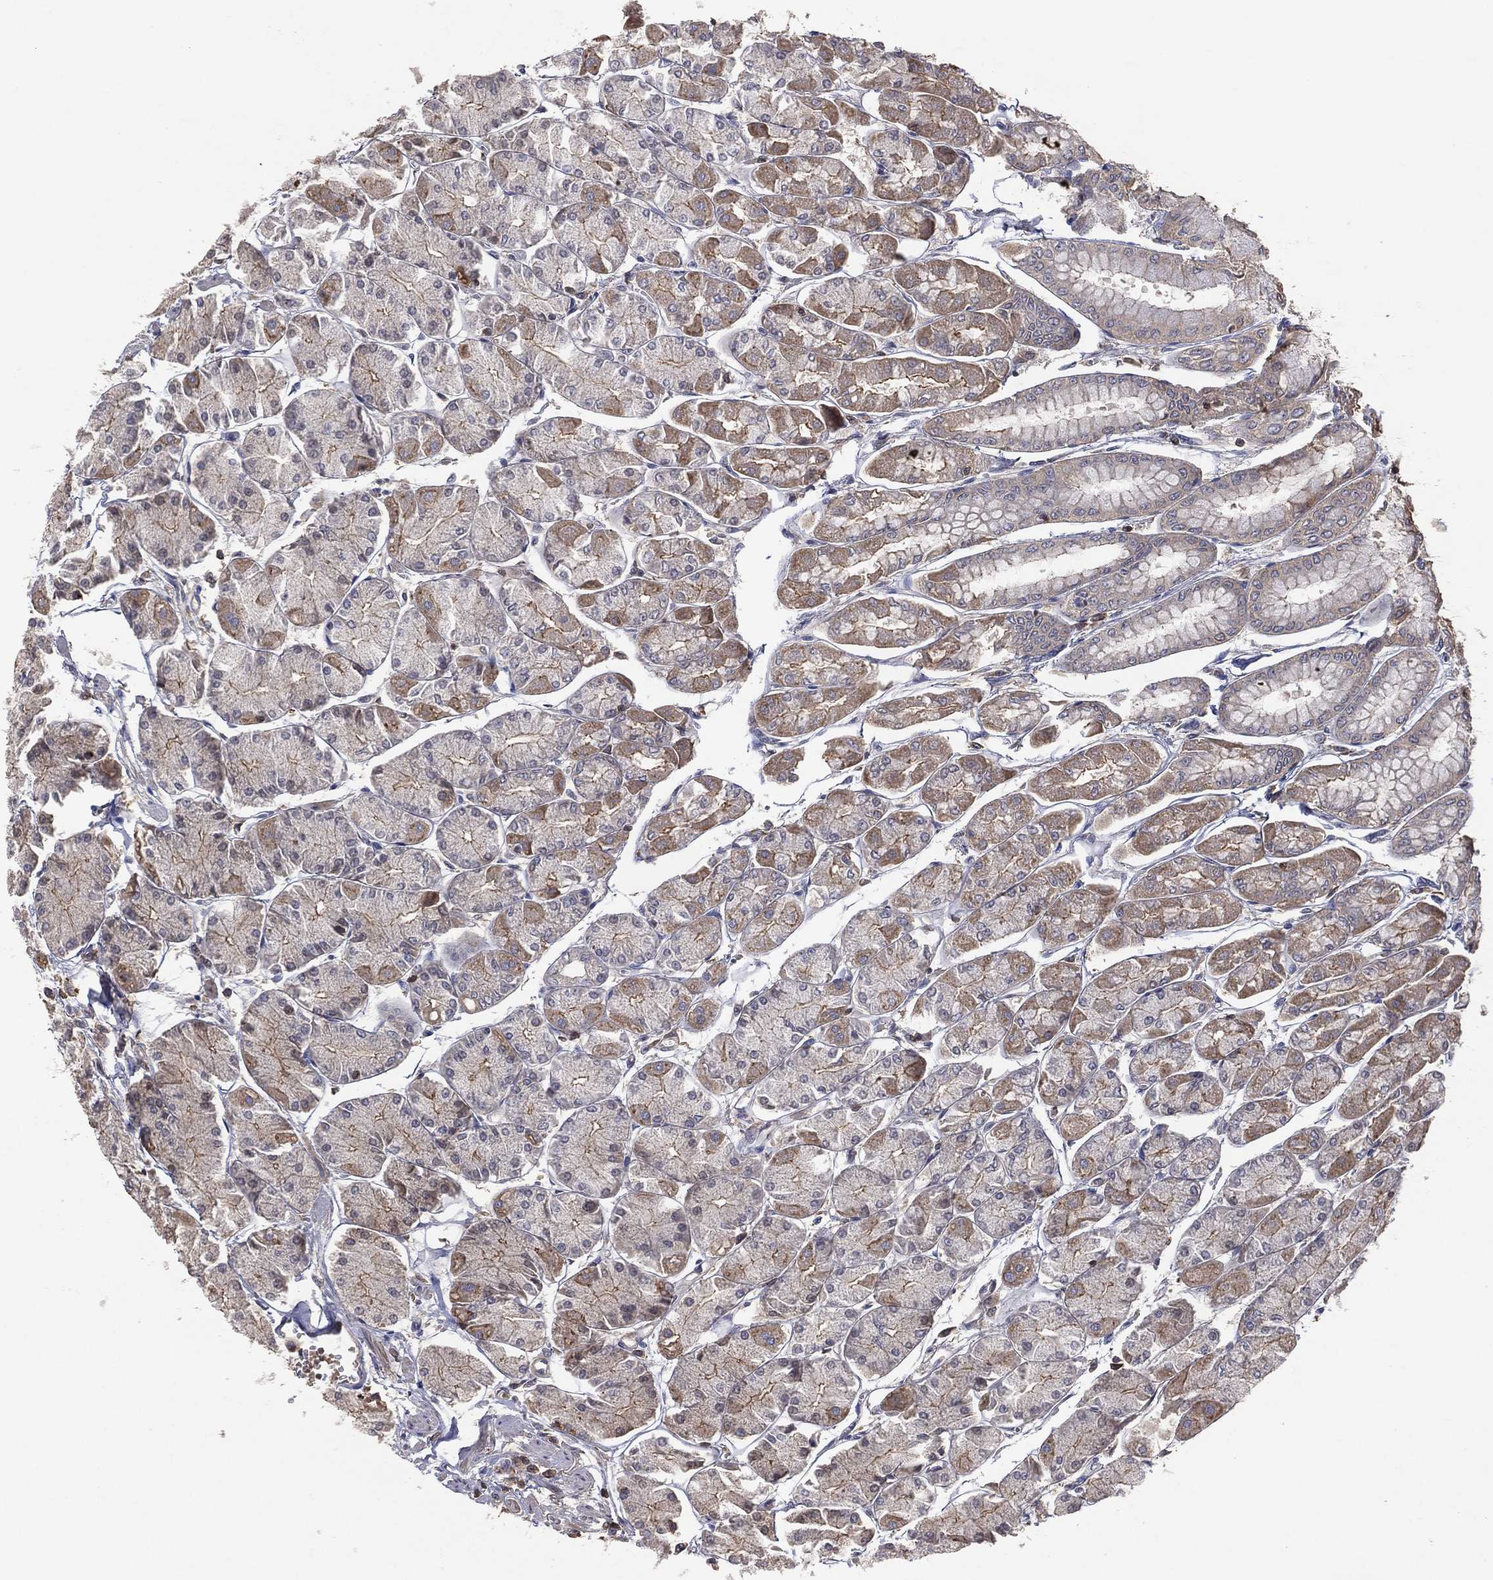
{"staining": {"intensity": "moderate", "quantity": "<25%", "location": "cytoplasmic/membranous"}, "tissue": "stomach", "cell_type": "Glandular cells", "image_type": "normal", "snomed": [{"axis": "morphology", "description": "Normal tissue, NOS"}, {"axis": "topography", "description": "Stomach, upper"}], "caption": "A high-resolution photomicrograph shows immunohistochemistry (IHC) staining of unremarkable stomach, which demonstrates moderate cytoplasmic/membranous positivity in approximately <25% of glandular cells. (DAB (3,3'-diaminobenzidine) = brown stain, brightfield microscopy at high magnification).", "gene": "DOCK8", "patient": {"sex": "male", "age": 60}}